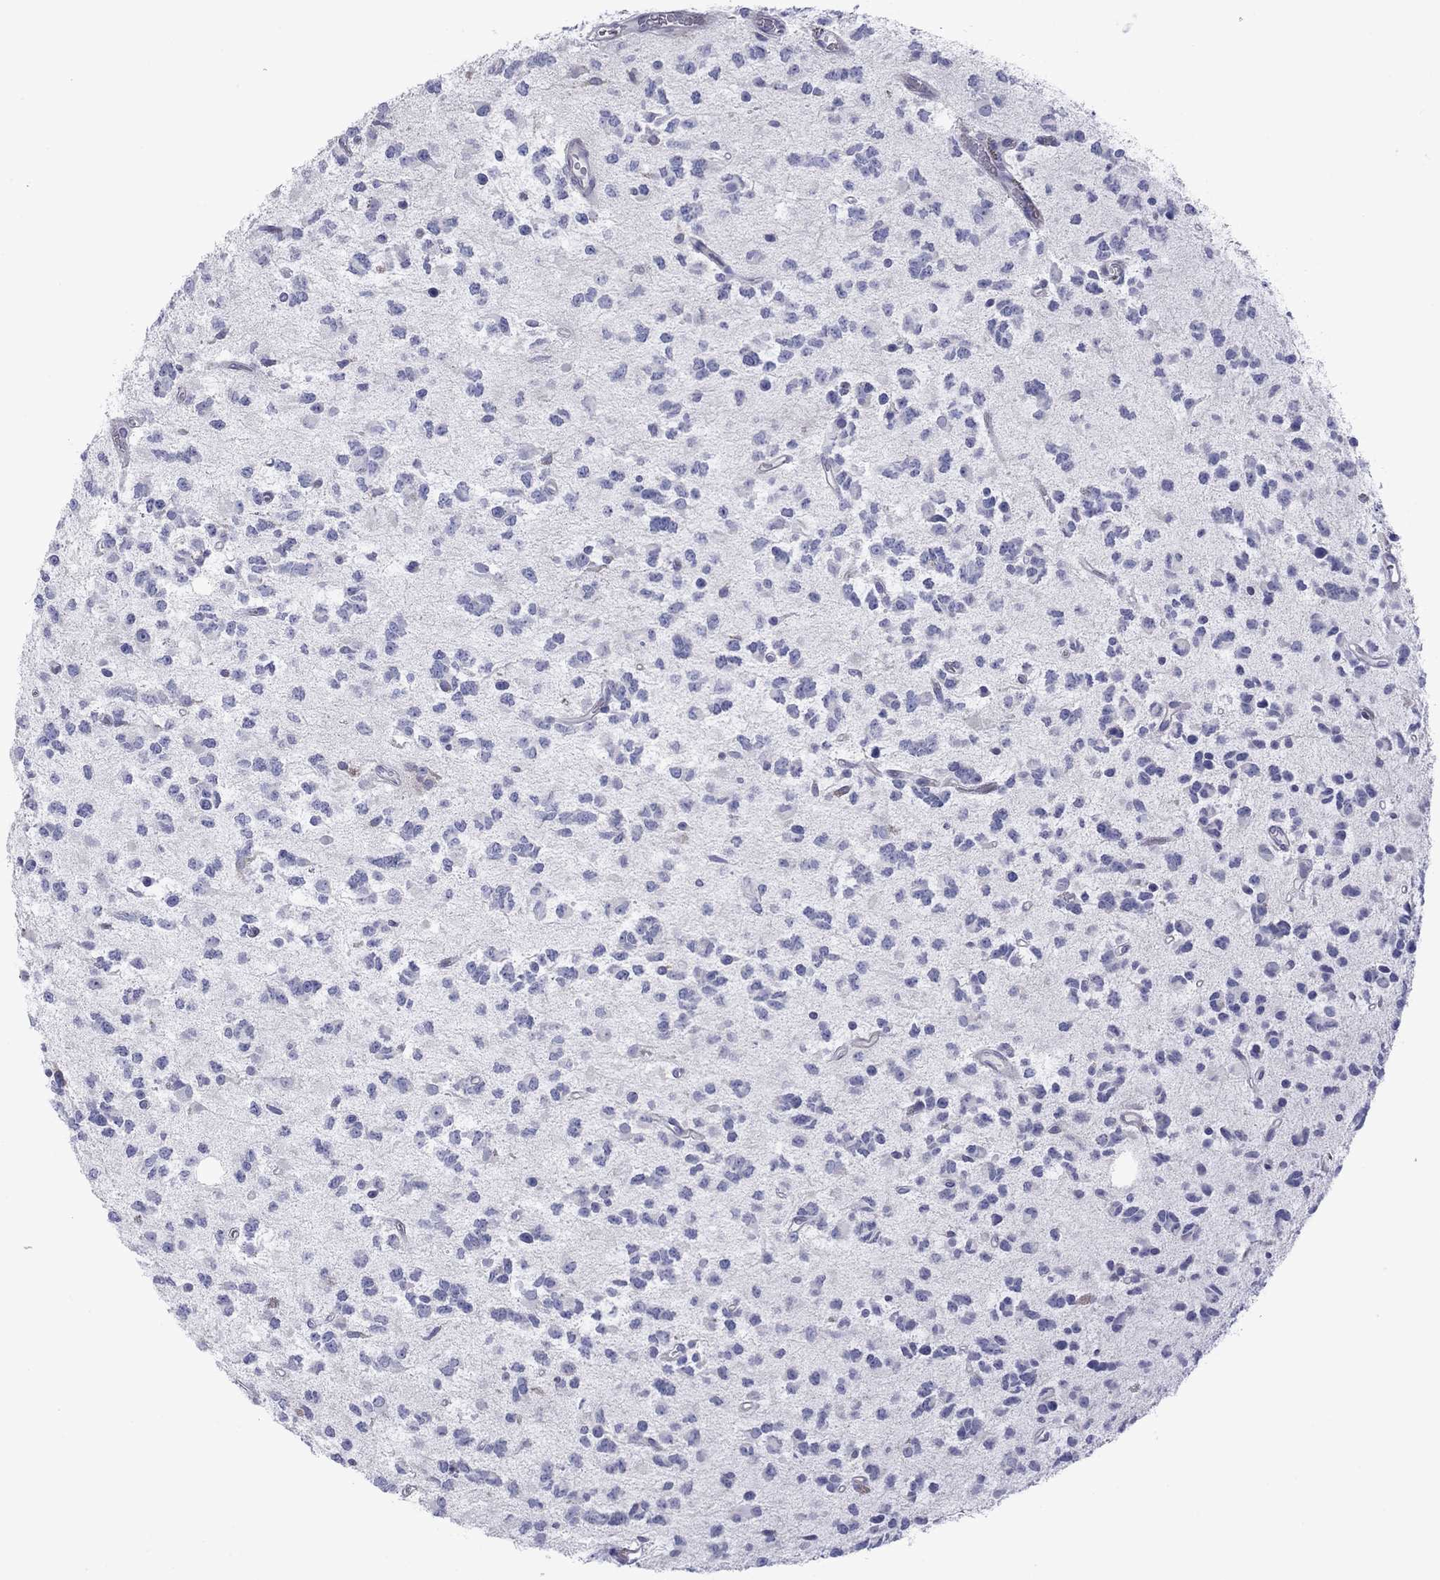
{"staining": {"intensity": "negative", "quantity": "none", "location": "none"}, "tissue": "glioma", "cell_type": "Tumor cells", "image_type": "cancer", "snomed": [{"axis": "morphology", "description": "Glioma, malignant, Low grade"}, {"axis": "topography", "description": "Brain"}], "caption": "A micrograph of human low-grade glioma (malignant) is negative for staining in tumor cells.", "gene": "TMPRSS11A", "patient": {"sex": "female", "age": 45}}